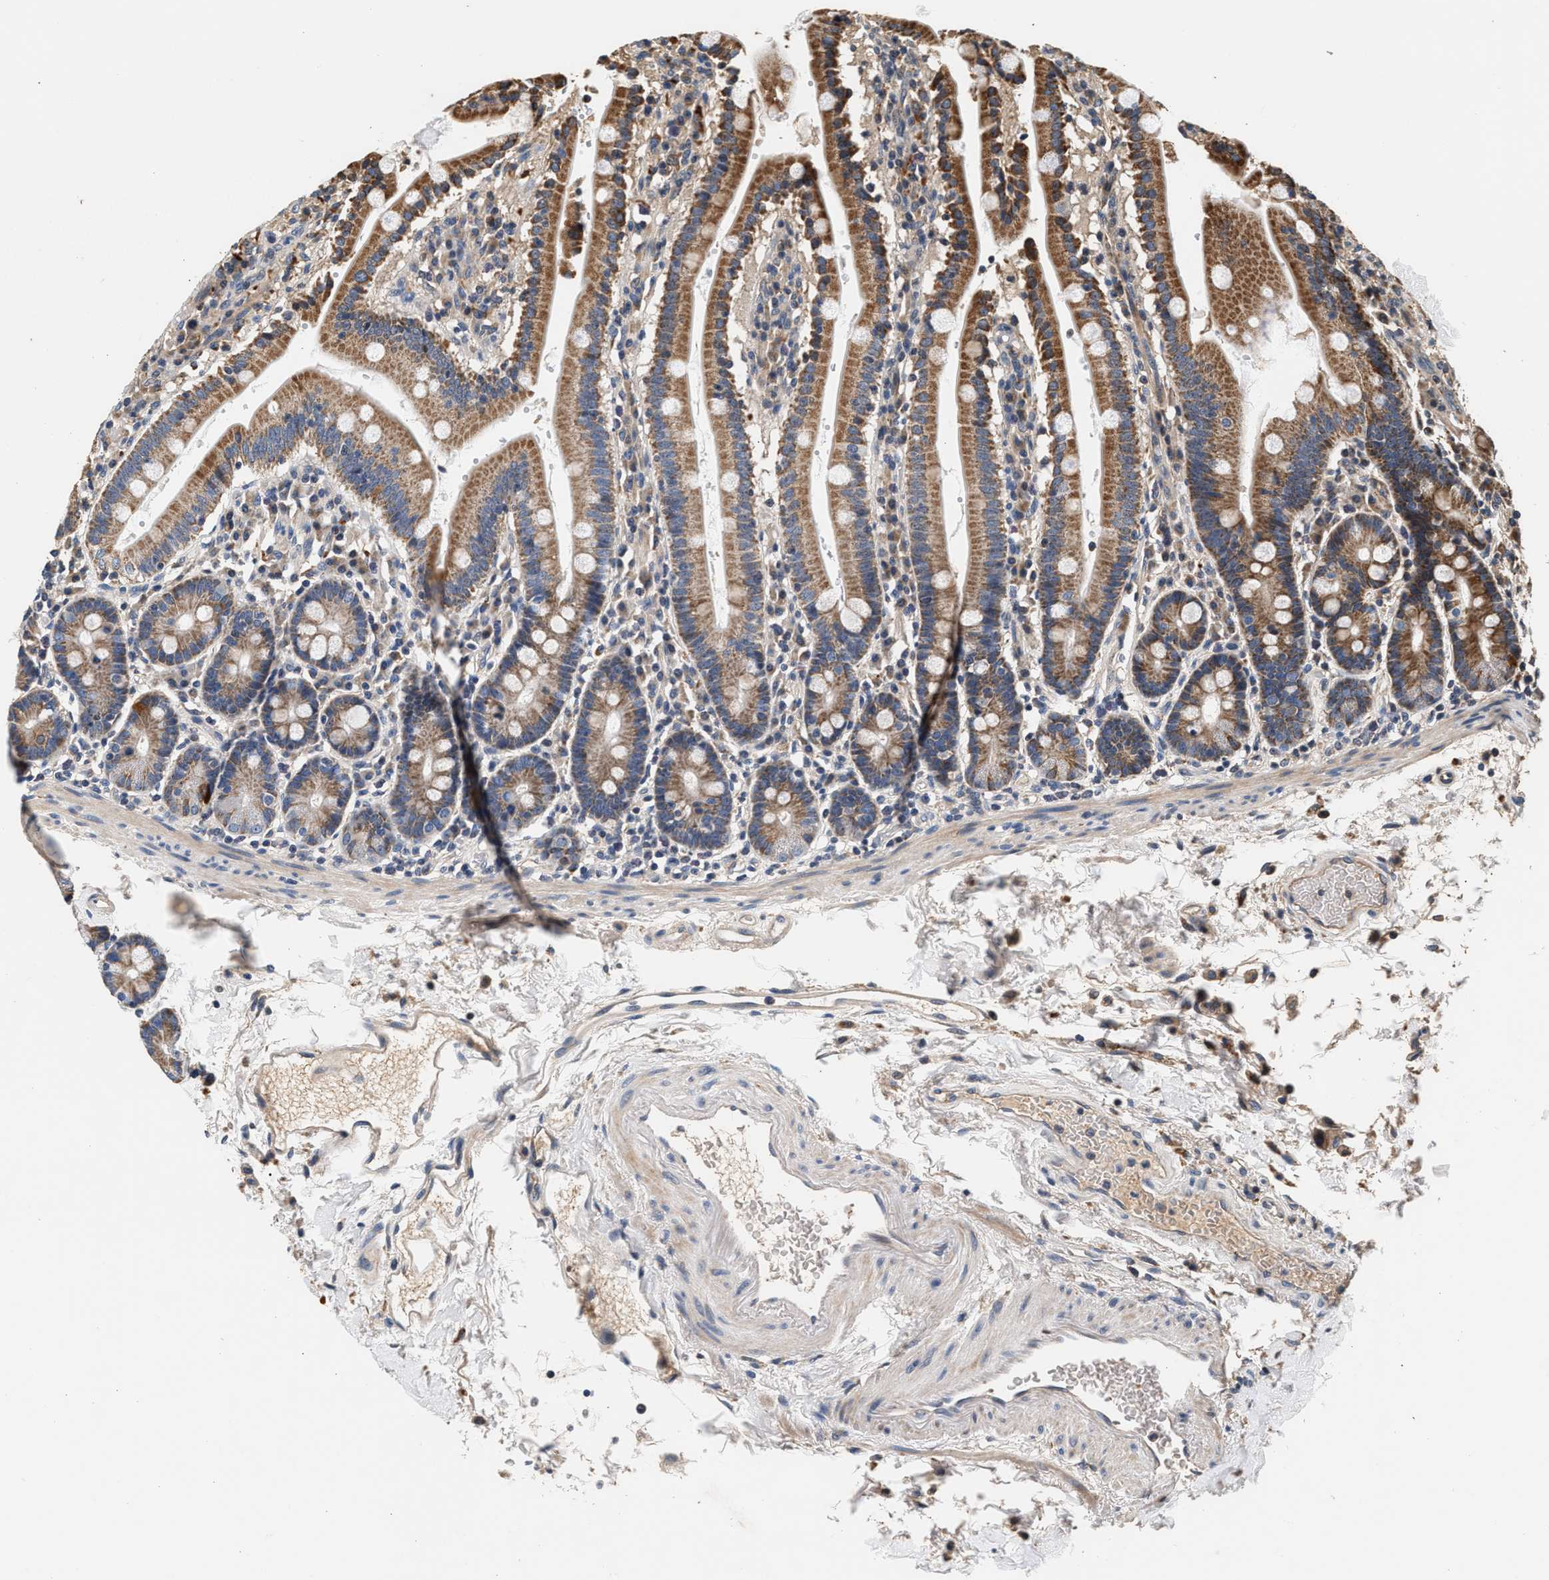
{"staining": {"intensity": "moderate", "quantity": ">75%", "location": "cytoplasmic/membranous"}, "tissue": "duodenum", "cell_type": "Glandular cells", "image_type": "normal", "snomed": [{"axis": "morphology", "description": "Normal tissue, NOS"}, {"axis": "topography", "description": "Small intestine, NOS"}], "caption": "DAB immunohistochemical staining of unremarkable duodenum exhibits moderate cytoplasmic/membranous protein positivity in about >75% of glandular cells.", "gene": "PTGR3", "patient": {"sex": "female", "age": 71}}